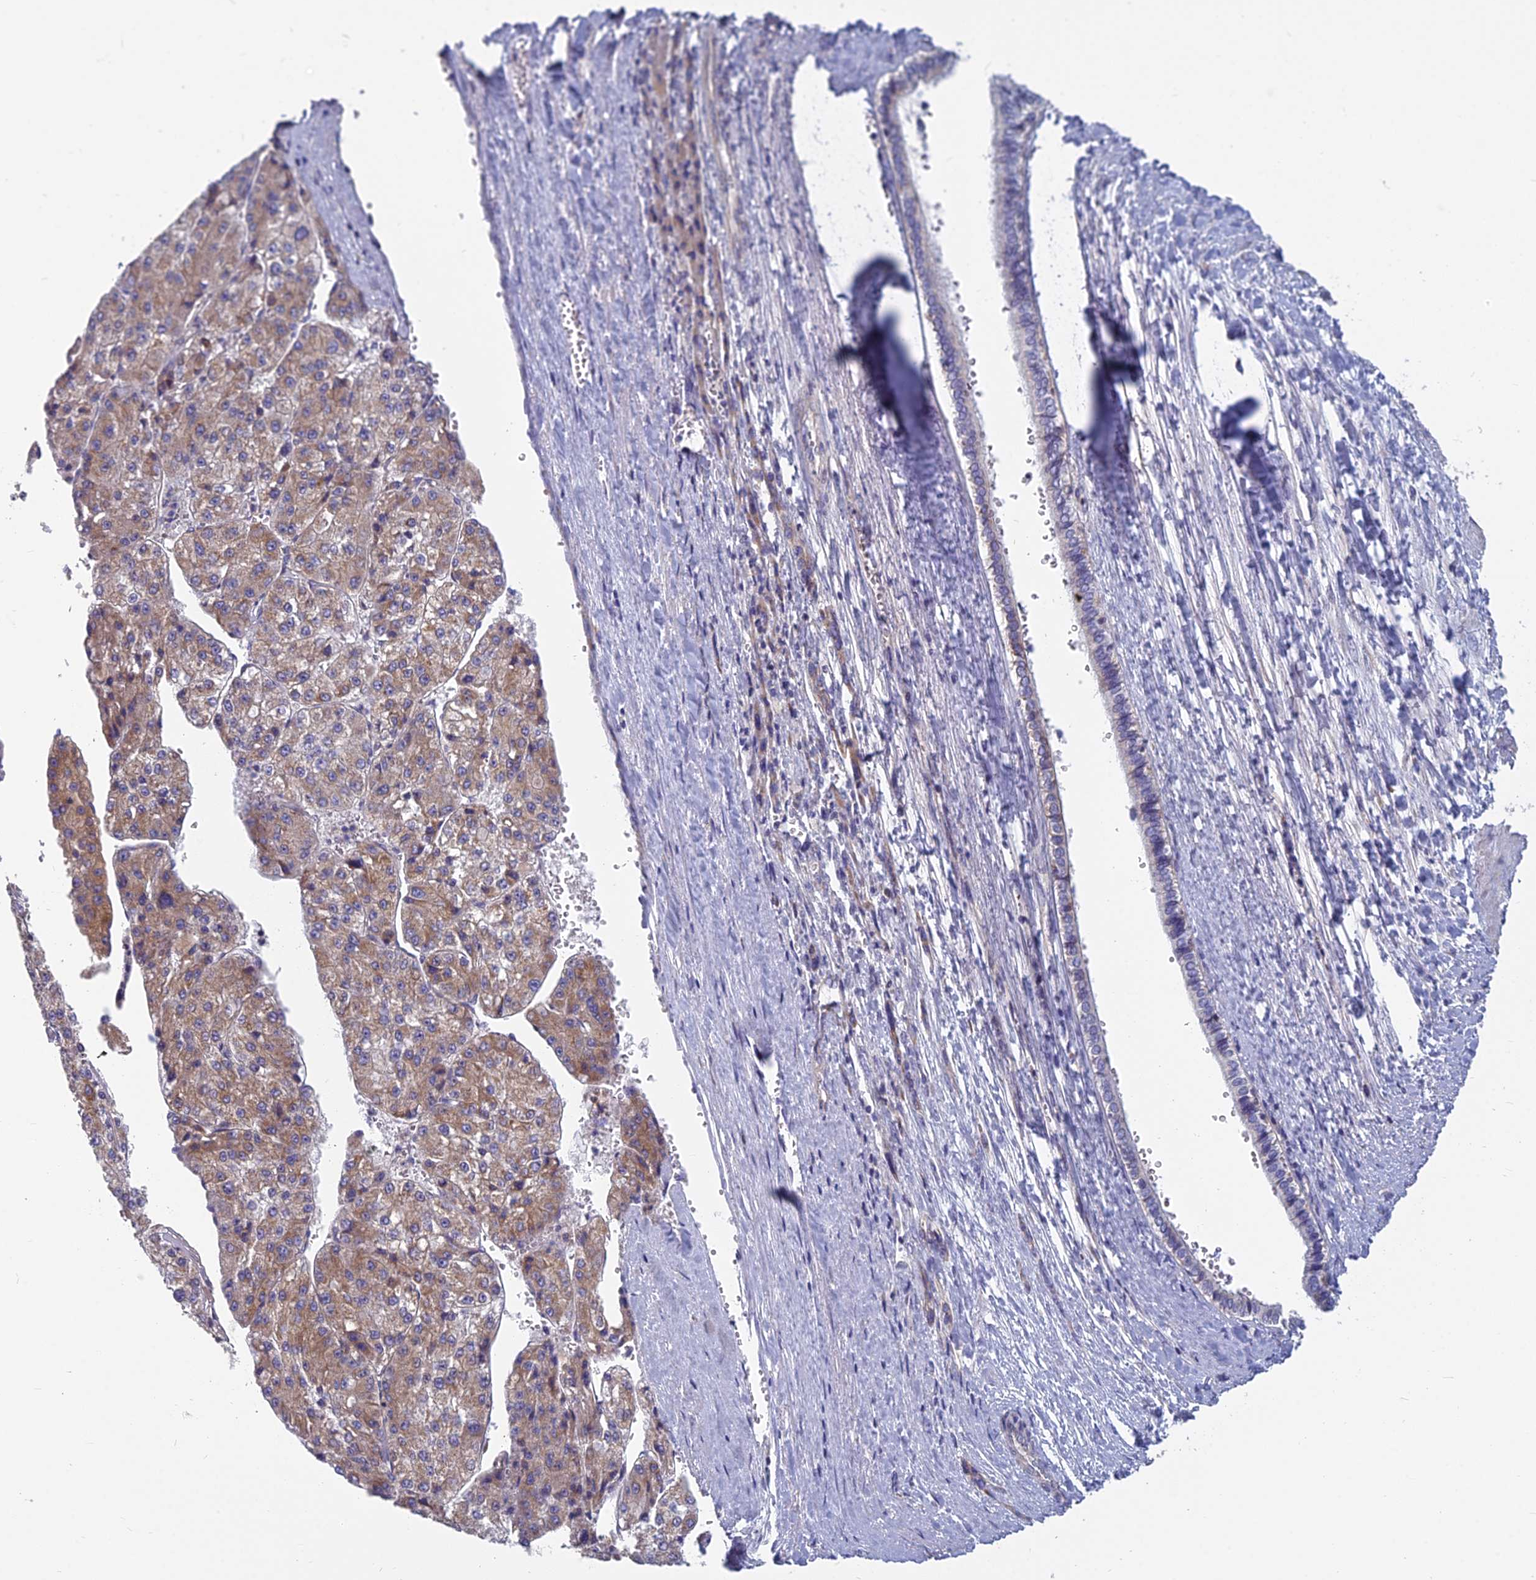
{"staining": {"intensity": "moderate", "quantity": ">75%", "location": "cytoplasmic/membranous"}, "tissue": "liver cancer", "cell_type": "Tumor cells", "image_type": "cancer", "snomed": [{"axis": "morphology", "description": "Carcinoma, Hepatocellular, NOS"}, {"axis": "topography", "description": "Liver"}], "caption": "This is an image of IHC staining of liver hepatocellular carcinoma, which shows moderate expression in the cytoplasmic/membranous of tumor cells.", "gene": "COX20", "patient": {"sex": "female", "age": 73}}